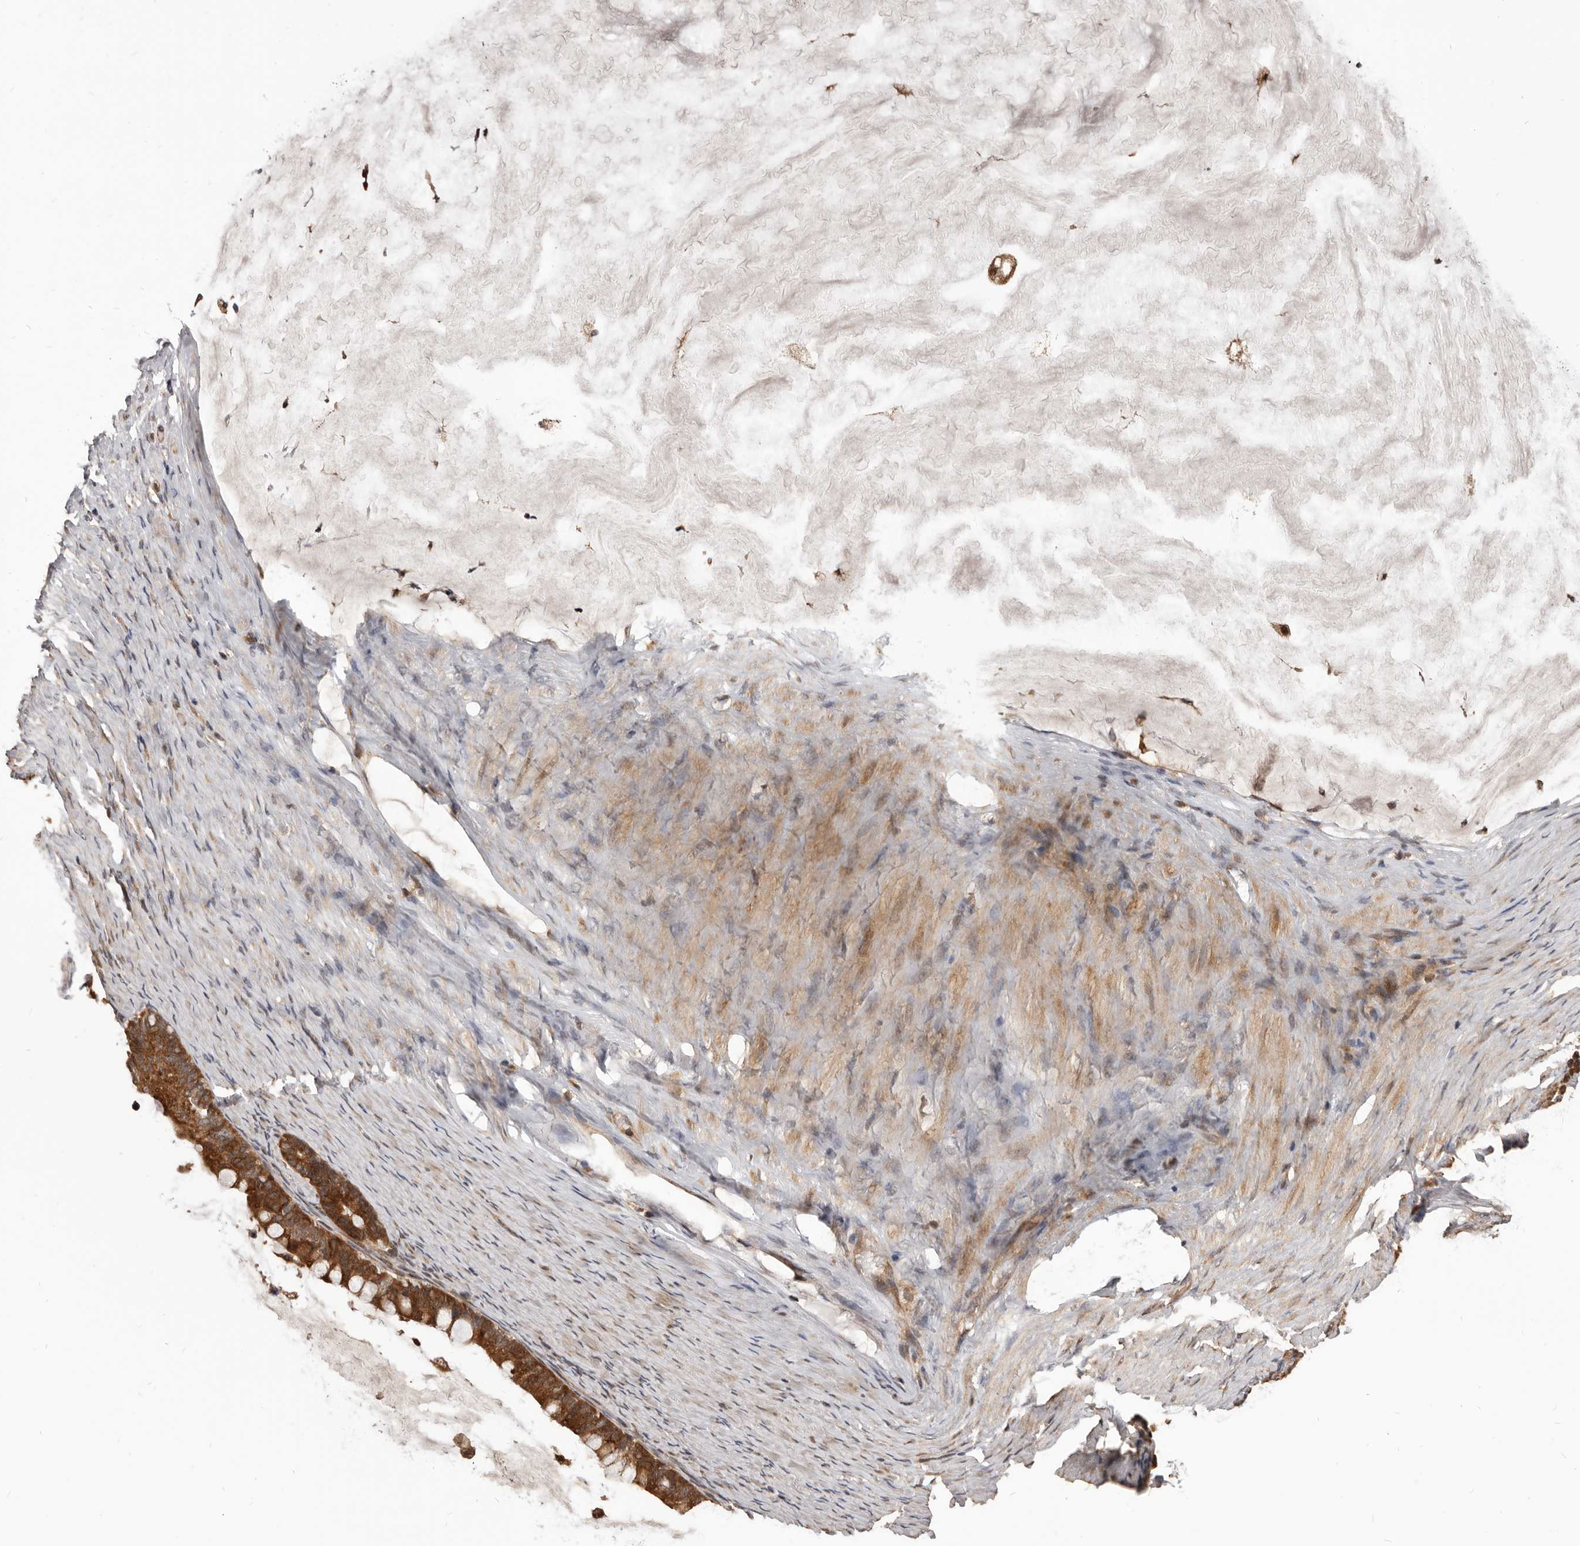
{"staining": {"intensity": "strong", "quantity": ">75%", "location": "cytoplasmic/membranous"}, "tissue": "ovarian cancer", "cell_type": "Tumor cells", "image_type": "cancer", "snomed": [{"axis": "morphology", "description": "Cystadenocarcinoma, mucinous, NOS"}, {"axis": "topography", "description": "Ovary"}], "caption": "Immunohistochemistry (DAB (3,3'-diaminobenzidine)) staining of mucinous cystadenocarcinoma (ovarian) exhibits strong cytoplasmic/membranous protein expression in approximately >75% of tumor cells.", "gene": "MAP3K14", "patient": {"sex": "female", "age": 61}}